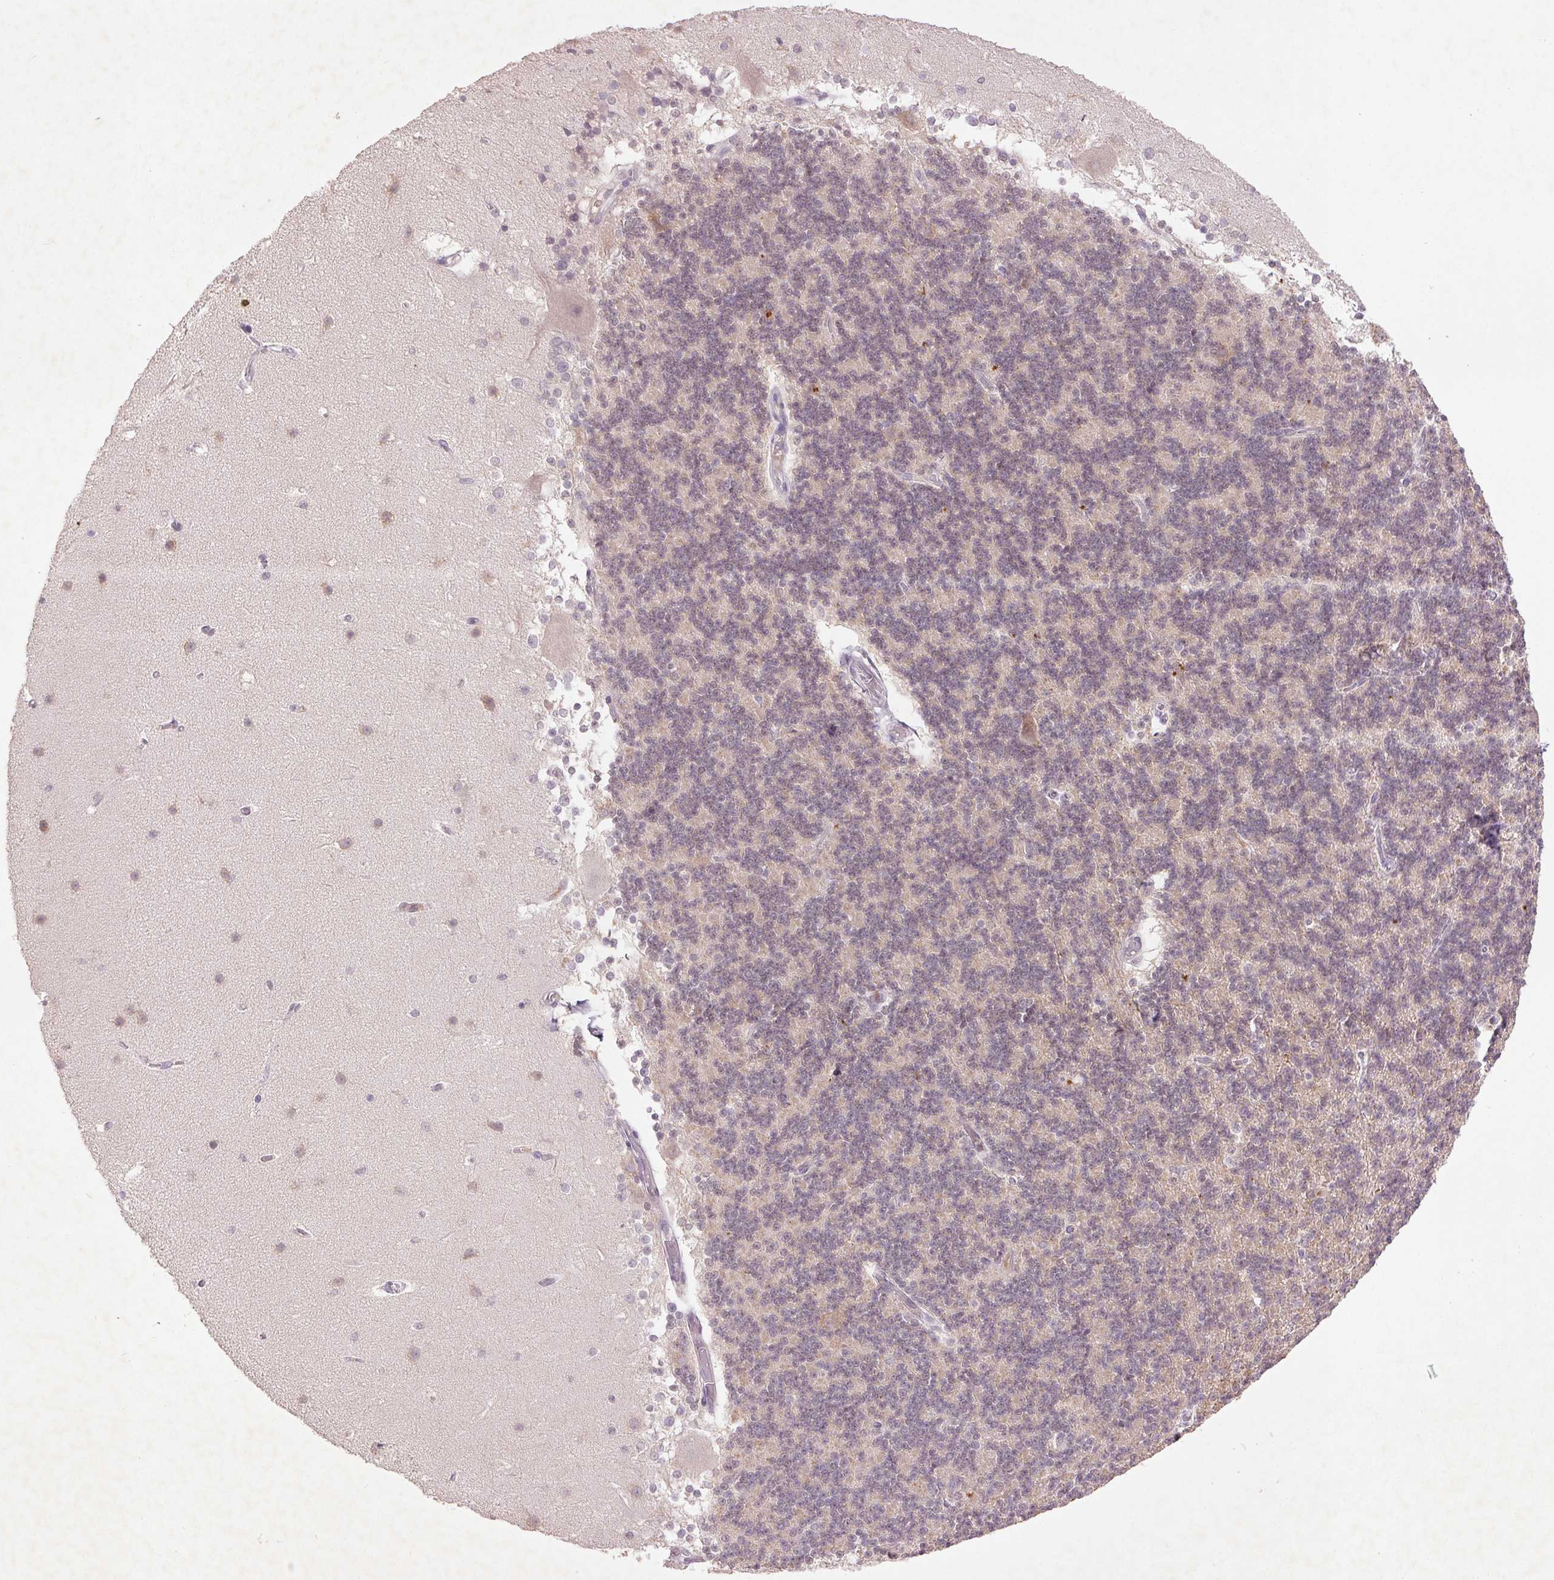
{"staining": {"intensity": "weak", "quantity": "25%-75%", "location": "nuclear"}, "tissue": "cerebellum", "cell_type": "Cells in granular layer", "image_type": "normal", "snomed": [{"axis": "morphology", "description": "Normal tissue, NOS"}, {"axis": "topography", "description": "Cerebellum"}], "caption": "Cerebellum stained with DAB (3,3'-diaminobenzidine) IHC displays low levels of weak nuclear positivity in approximately 25%-75% of cells in granular layer. The protein is stained brown, and the nuclei are stained in blue (DAB (3,3'-diaminobenzidine) IHC with brightfield microscopy, high magnification).", "gene": "FAM168B", "patient": {"sex": "female", "age": 19}}